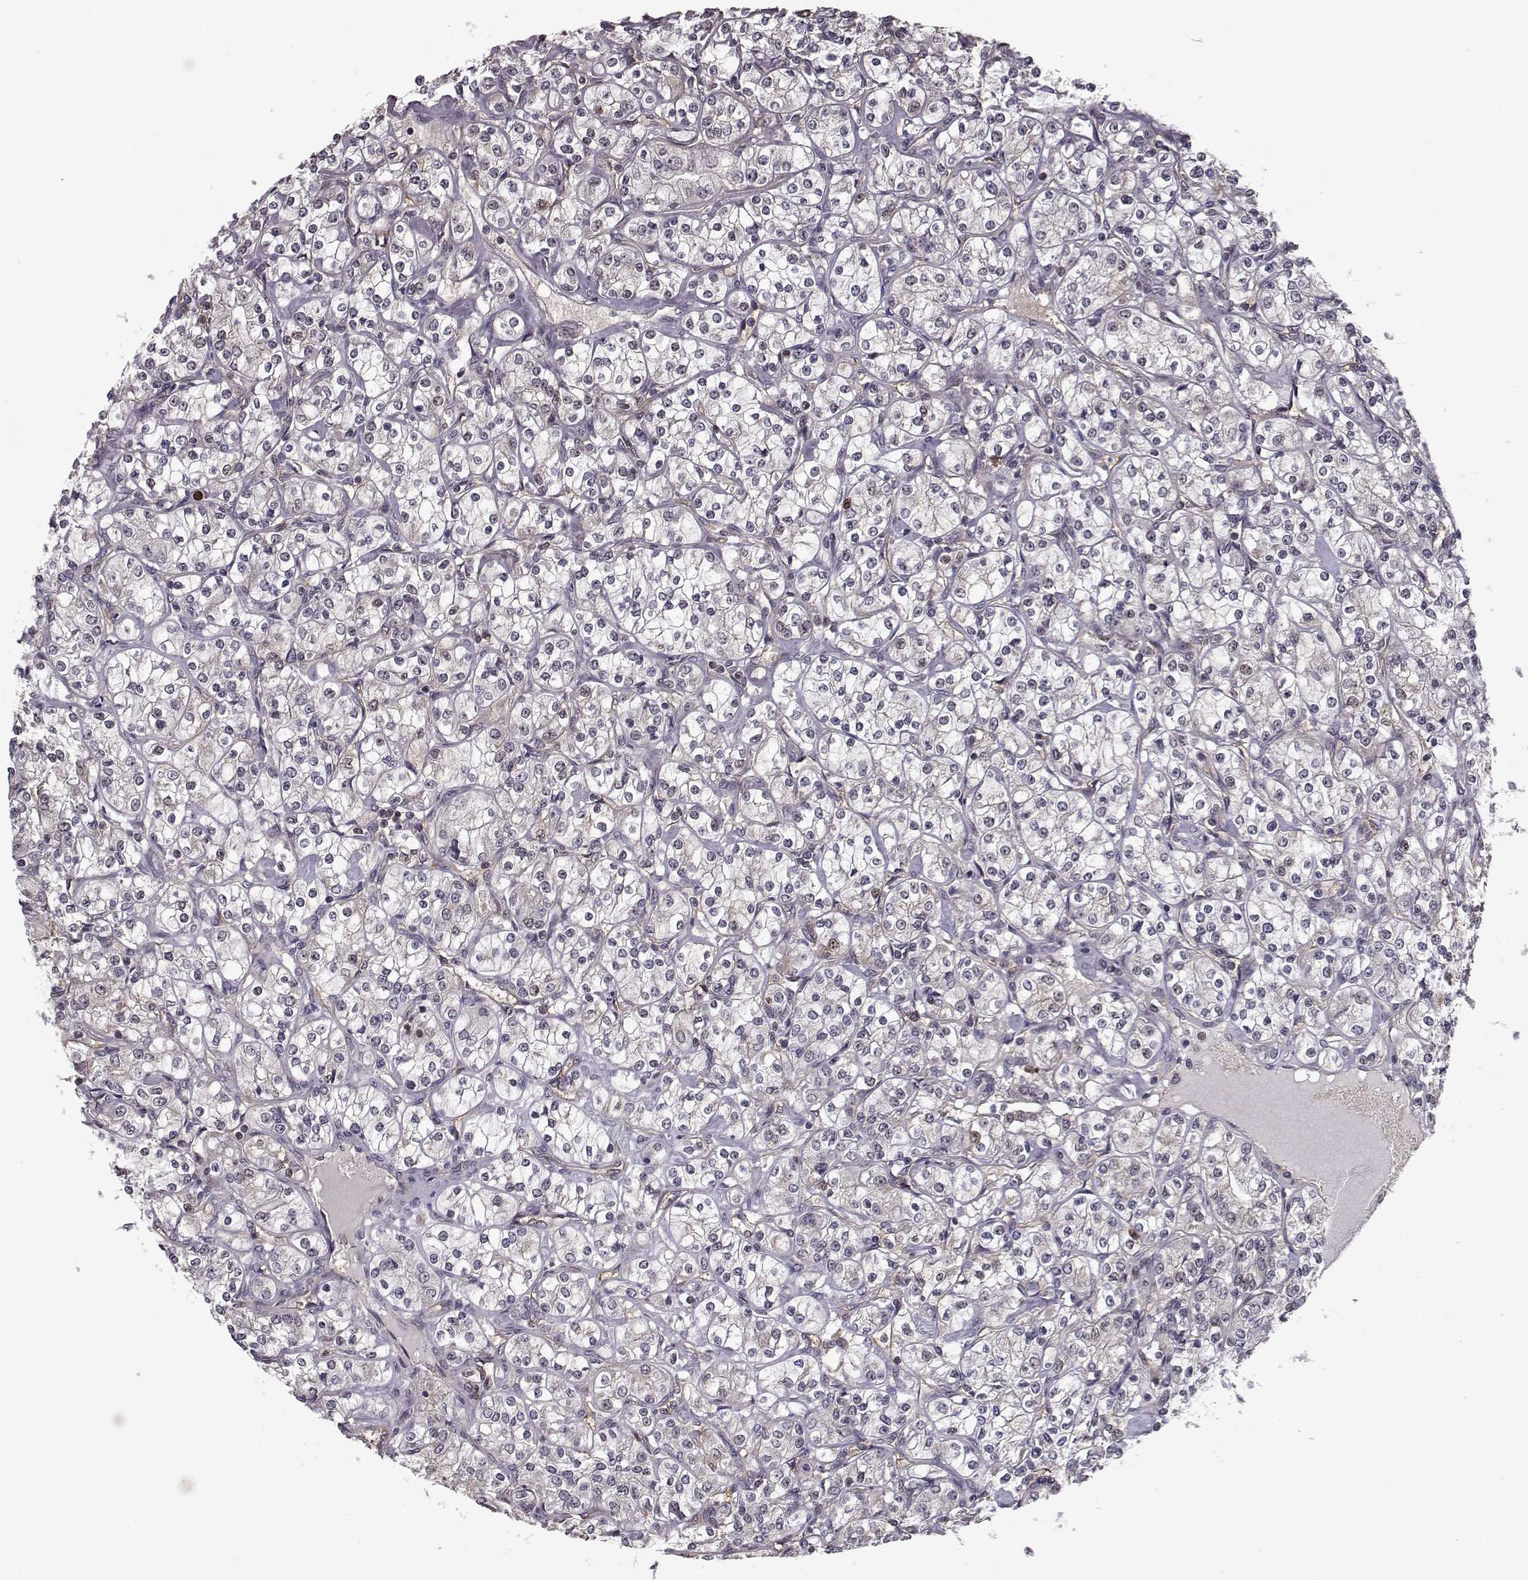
{"staining": {"intensity": "moderate", "quantity": "<25%", "location": "nuclear"}, "tissue": "renal cancer", "cell_type": "Tumor cells", "image_type": "cancer", "snomed": [{"axis": "morphology", "description": "Adenocarcinoma, NOS"}, {"axis": "topography", "description": "Kidney"}], "caption": "IHC micrograph of neoplastic tissue: renal cancer (adenocarcinoma) stained using immunohistochemistry displays low levels of moderate protein expression localized specifically in the nuclear of tumor cells, appearing as a nuclear brown color.", "gene": "RANBP1", "patient": {"sex": "male", "age": 77}}